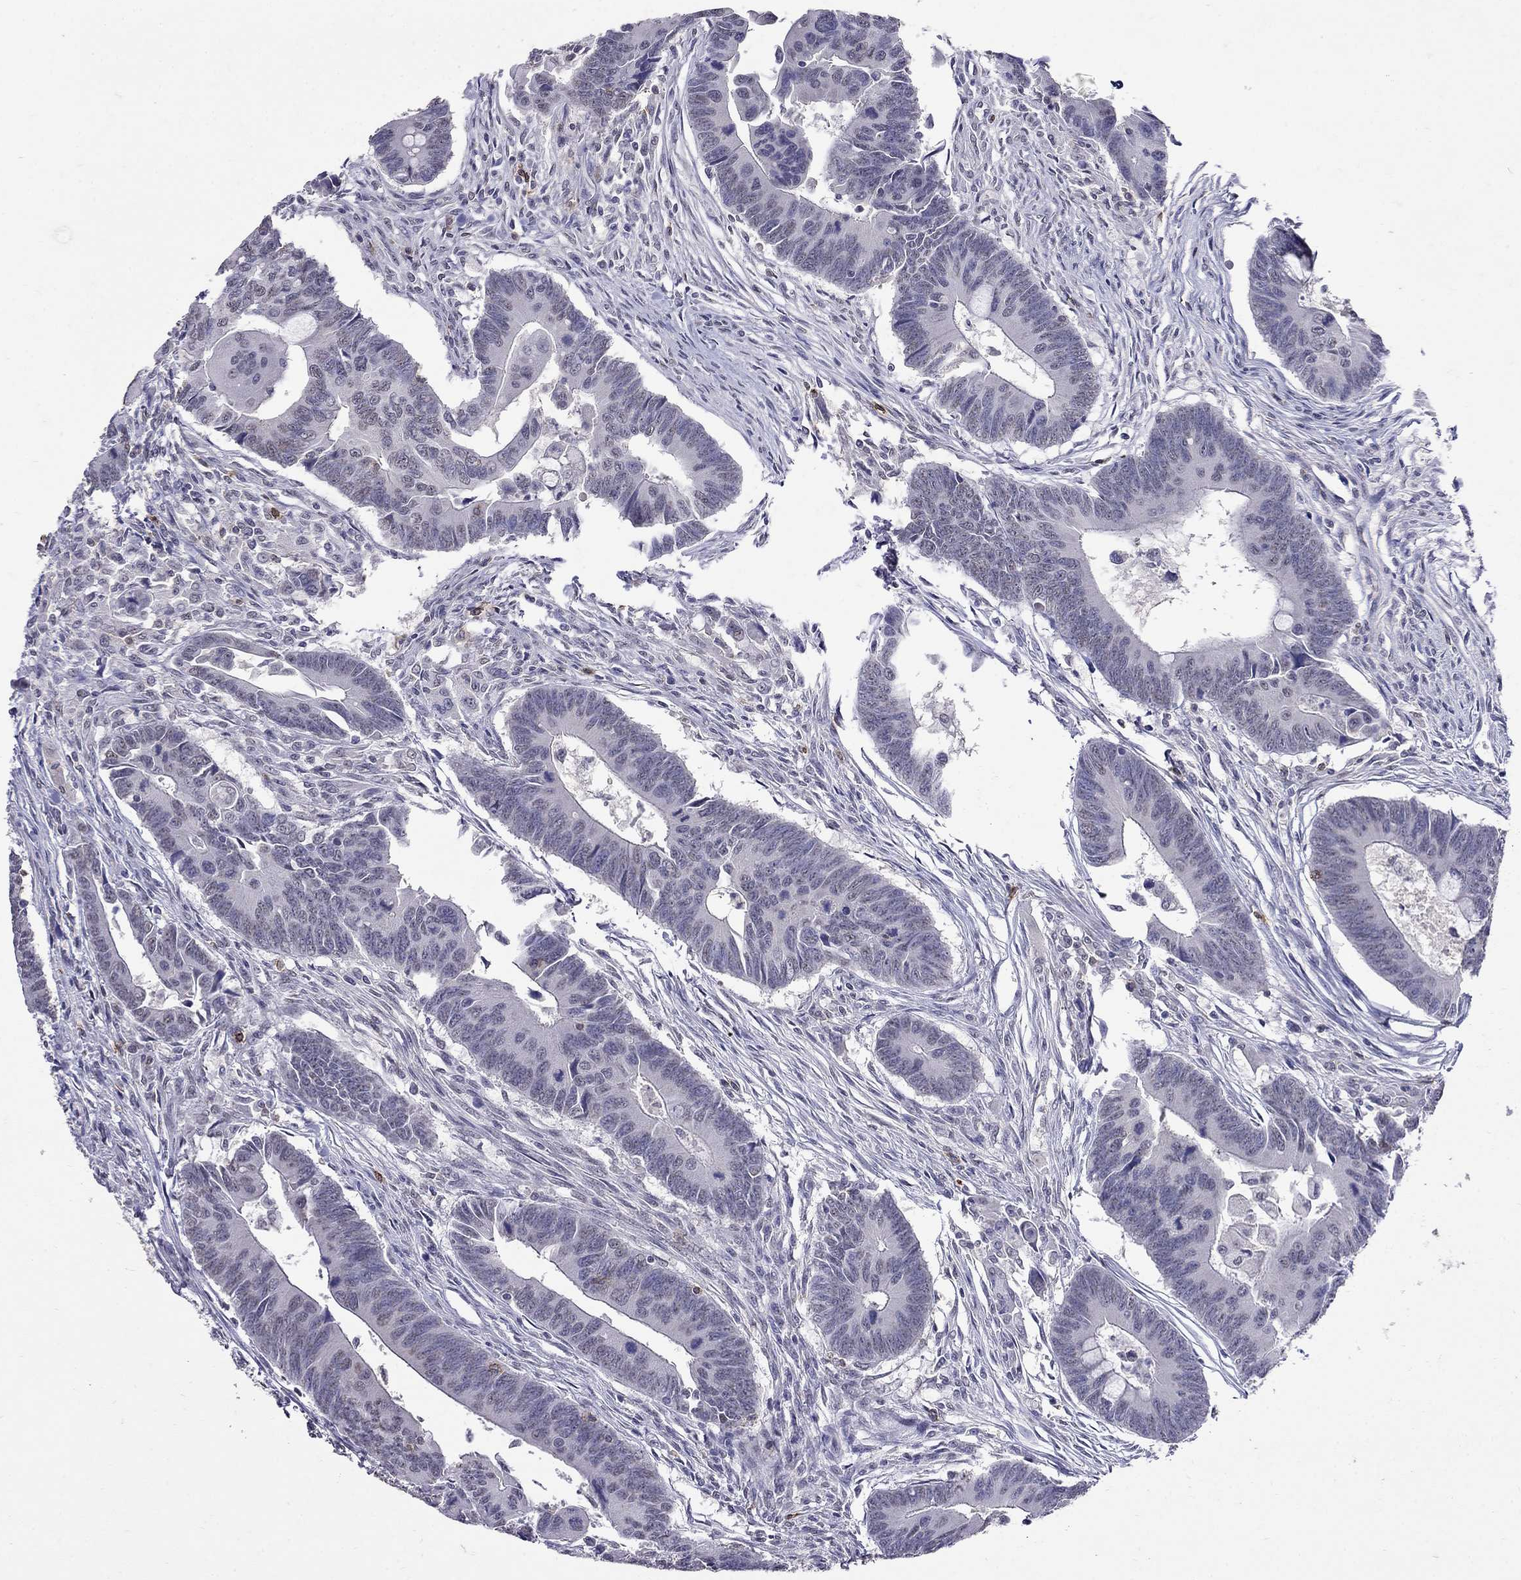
{"staining": {"intensity": "negative", "quantity": "none", "location": "none"}, "tissue": "colorectal cancer", "cell_type": "Tumor cells", "image_type": "cancer", "snomed": [{"axis": "morphology", "description": "Adenocarcinoma, NOS"}, {"axis": "topography", "description": "Rectum"}], "caption": "DAB (3,3'-diaminobenzidine) immunohistochemical staining of colorectal cancer (adenocarcinoma) demonstrates no significant expression in tumor cells.", "gene": "CD8B", "patient": {"sex": "male", "age": 67}}